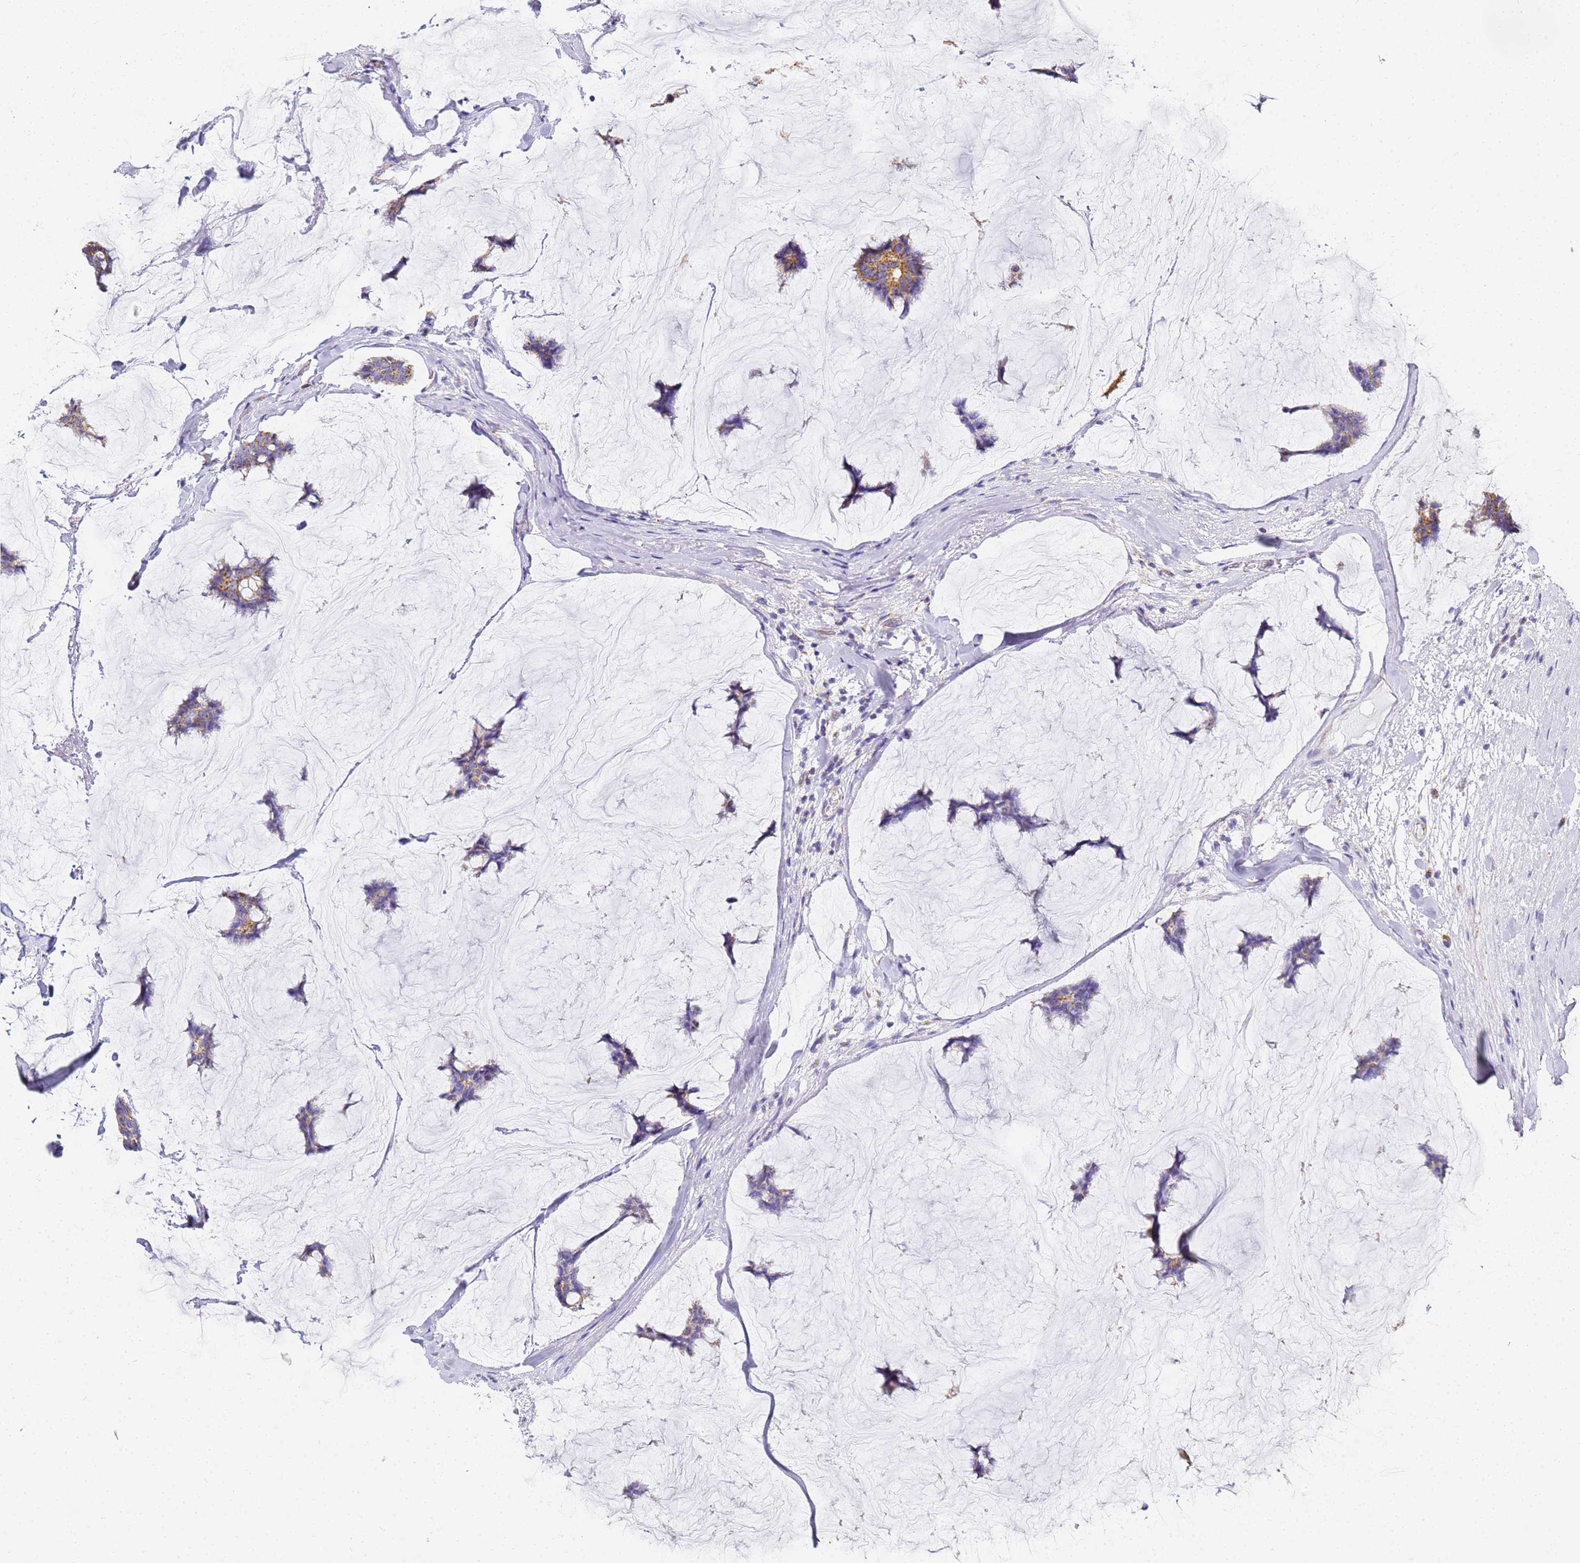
{"staining": {"intensity": "moderate", "quantity": ">75%", "location": "cytoplasmic/membranous"}, "tissue": "breast cancer", "cell_type": "Tumor cells", "image_type": "cancer", "snomed": [{"axis": "morphology", "description": "Duct carcinoma"}, {"axis": "topography", "description": "Breast"}], "caption": "Tumor cells display medium levels of moderate cytoplasmic/membranous expression in about >75% of cells in infiltrating ductal carcinoma (breast). (DAB IHC, brown staining for protein, blue staining for nuclei).", "gene": "CNIH4", "patient": {"sex": "female", "age": 93}}